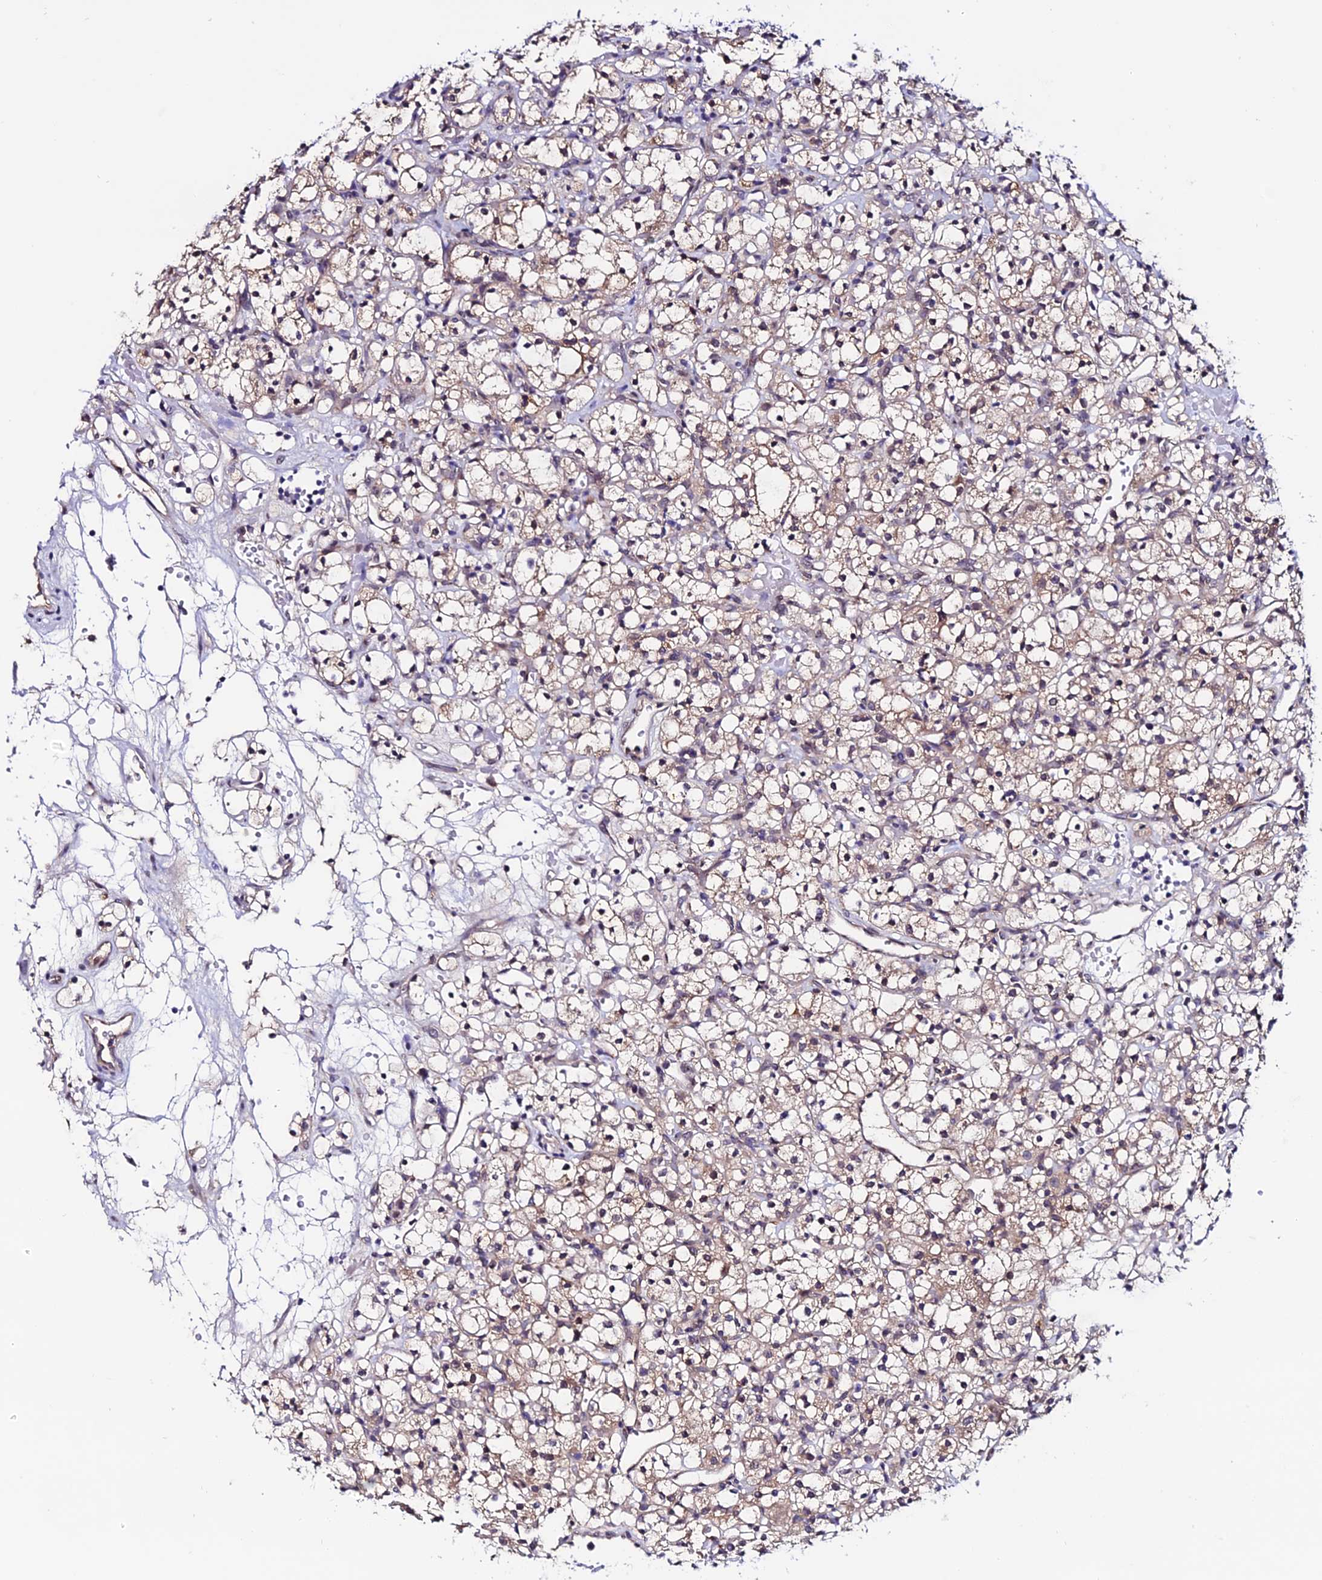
{"staining": {"intensity": "weak", "quantity": ">75%", "location": "cytoplasmic/membranous,nuclear"}, "tissue": "renal cancer", "cell_type": "Tumor cells", "image_type": "cancer", "snomed": [{"axis": "morphology", "description": "Adenocarcinoma, NOS"}, {"axis": "topography", "description": "Kidney"}], "caption": "Immunohistochemistry staining of renal cancer, which reveals low levels of weak cytoplasmic/membranous and nuclear expression in about >75% of tumor cells indicating weak cytoplasmic/membranous and nuclear protein positivity. The staining was performed using DAB (brown) for protein detection and nuclei were counterstained in hematoxylin (blue).", "gene": "FZD8", "patient": {"sex": "female", "age": 59}}